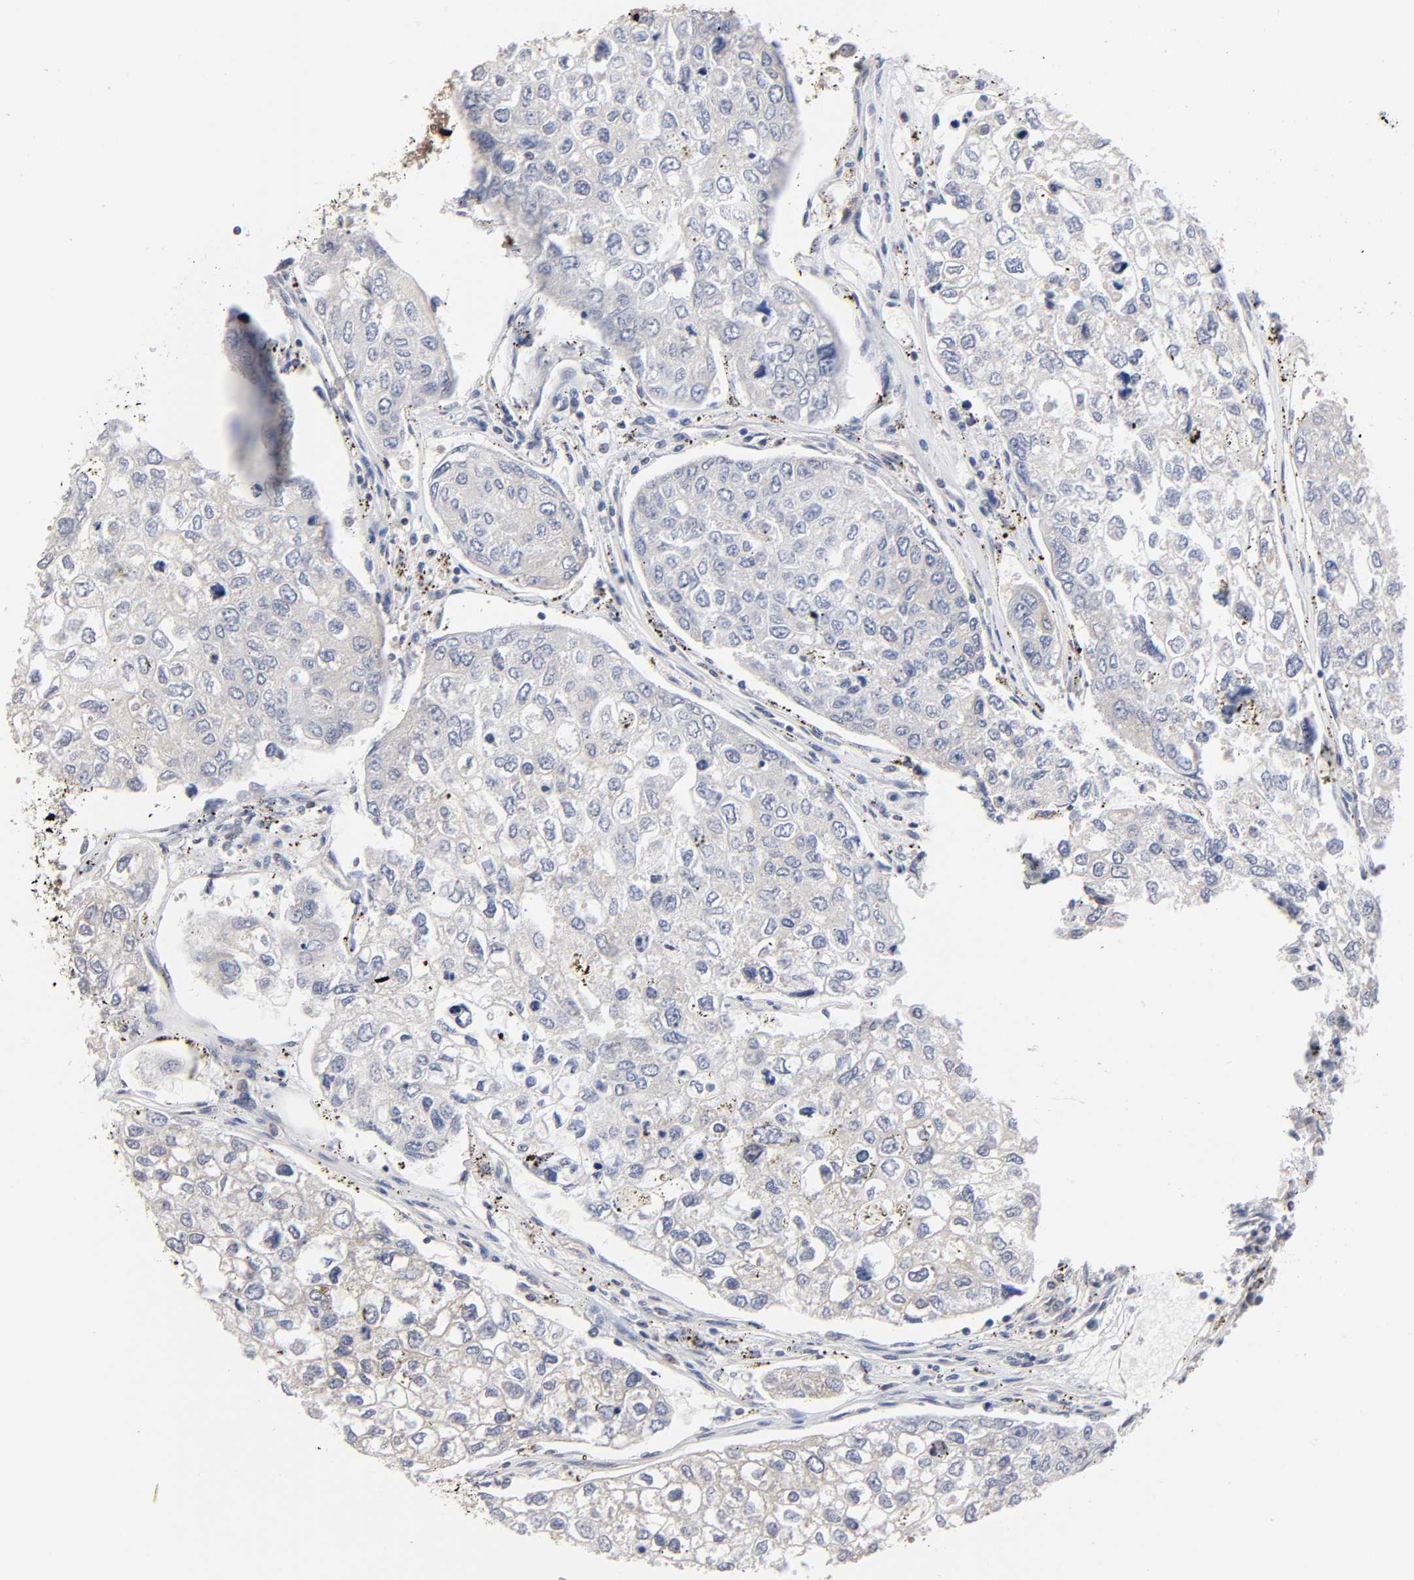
{"staining": {"intensity": "negative", "quantity": "none", "location": "none"}, "tissue": "urothelial cancer", "cell_type": "Tumor cells", "image_type": "cancer", "snomed": [{"axis": "morphology", "description": "Urothelial carcinoma, High grade"}, {"axis": "topography", "description": "Lymph node"}, {"axis": "topography", "description": "Urinary bladder"}], "caption": "The immunohistochemistry photomicrograph has no significant positivity in tumor cells of urothelial carcinoma (high-grade) tissue. Brightfield microscopy of immunohistochemistry (IHC) stained with DAB (brown) and hematoxylin (blue), captured at high magnification.", "gene": "STRN3", "patient": {"sex": "male", "age": 51}}